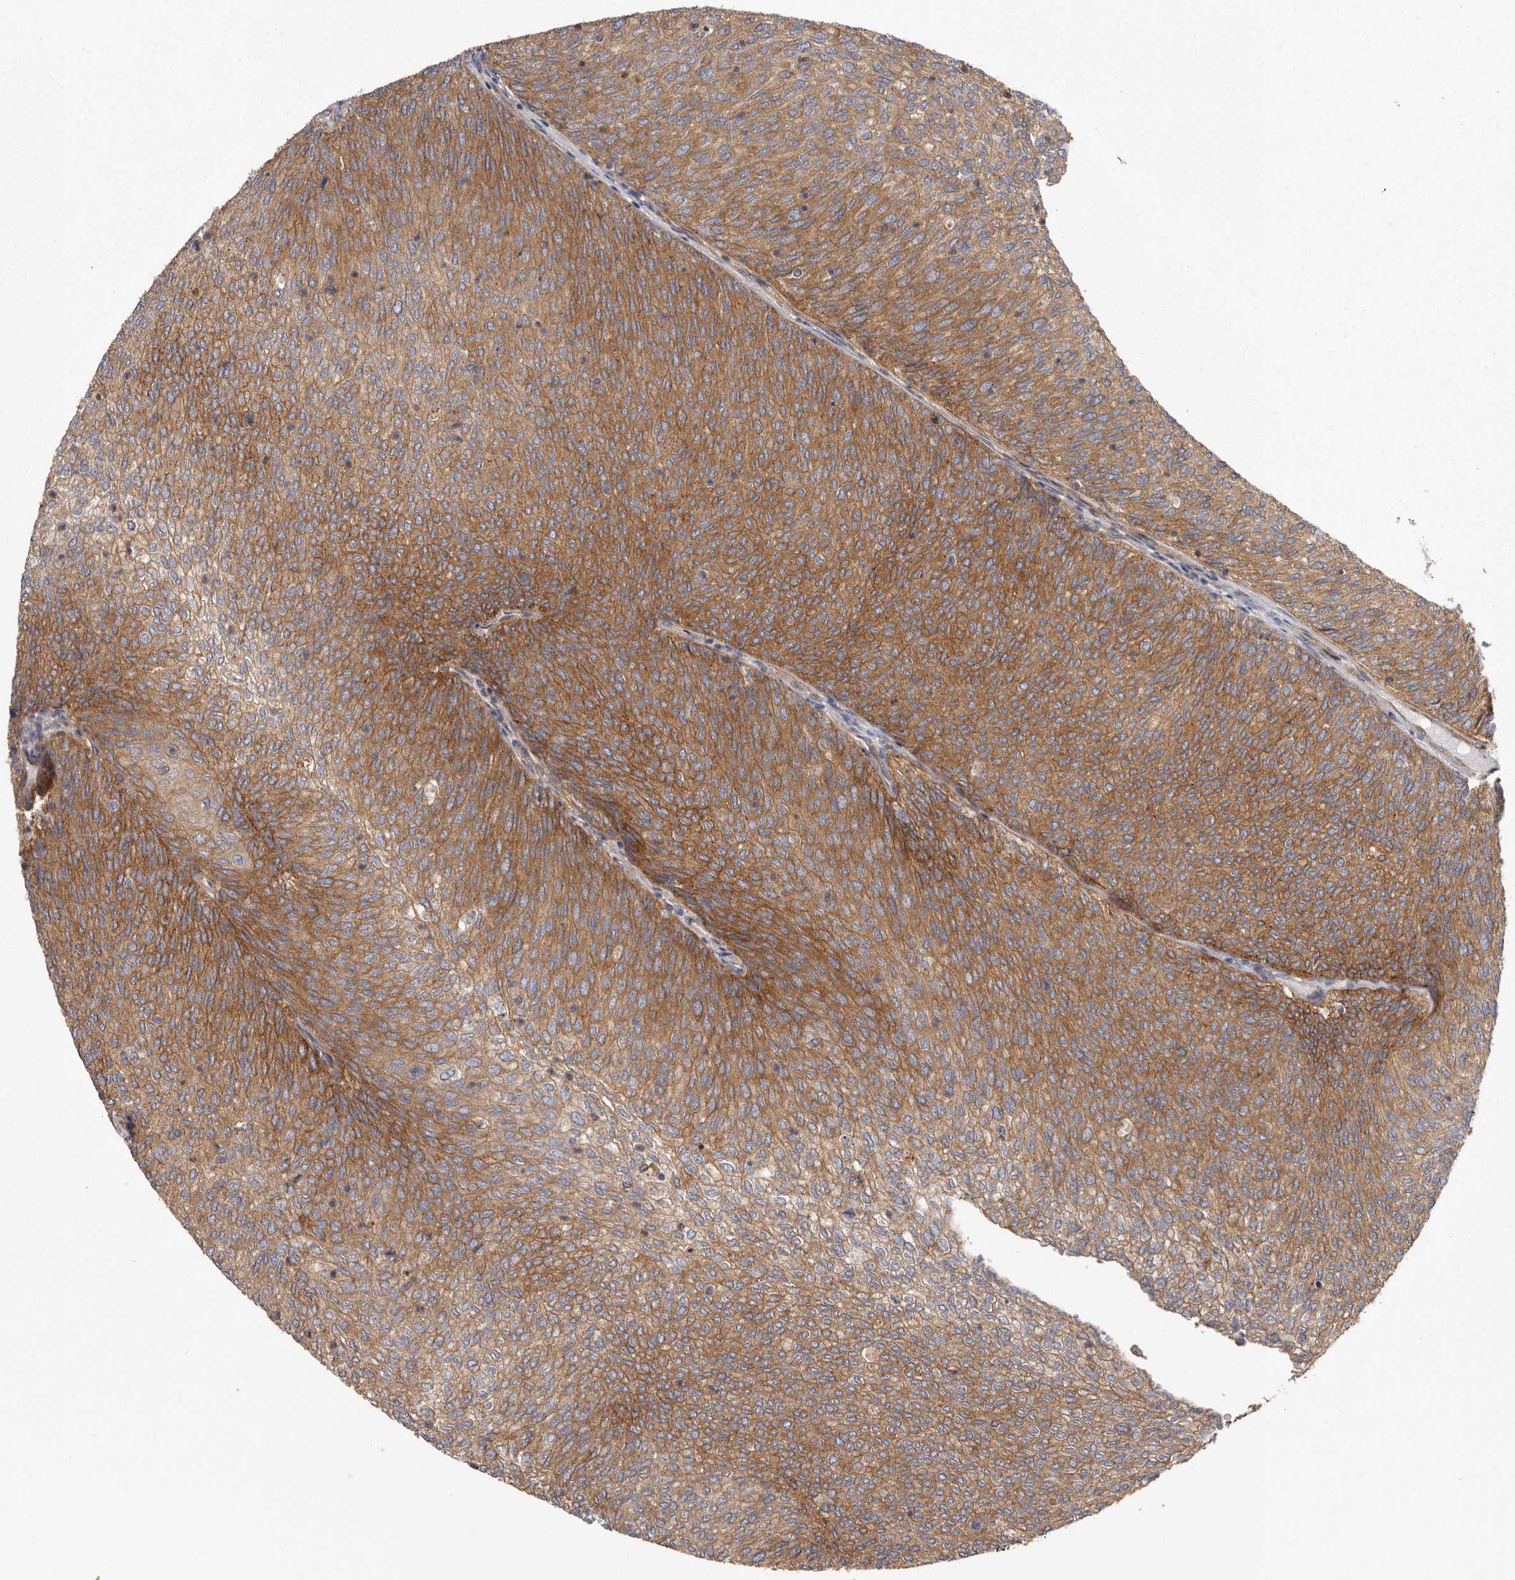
{"staining": {"intensity": "moderate", "quantity": ">75%", "location": "cytoplasmic/membranous"}, "tissue": "urothelial cancer", "cell_type": "Tumor cells", "image_type": "cancer", "snomed": [{"axis": "morphology", "description": "Urothelial carcinoma, Low grade"}, {"axis": "topography", "description": "Urinary bladder"}], "caption": "Immunohistochemical staining of human low-grade urothelial carcinoma shows medium levels of moderate cytoplasmic/membranous protein positivity in approximately >75% of tumor cells. The staining was performed using DAB to visualize the protein expression in brown, while the nuclei were stained in blue with hematoxylin (Magnification: 20x).", "gene": "ENAH", "patient": {"sex": "female", "age": 79}}